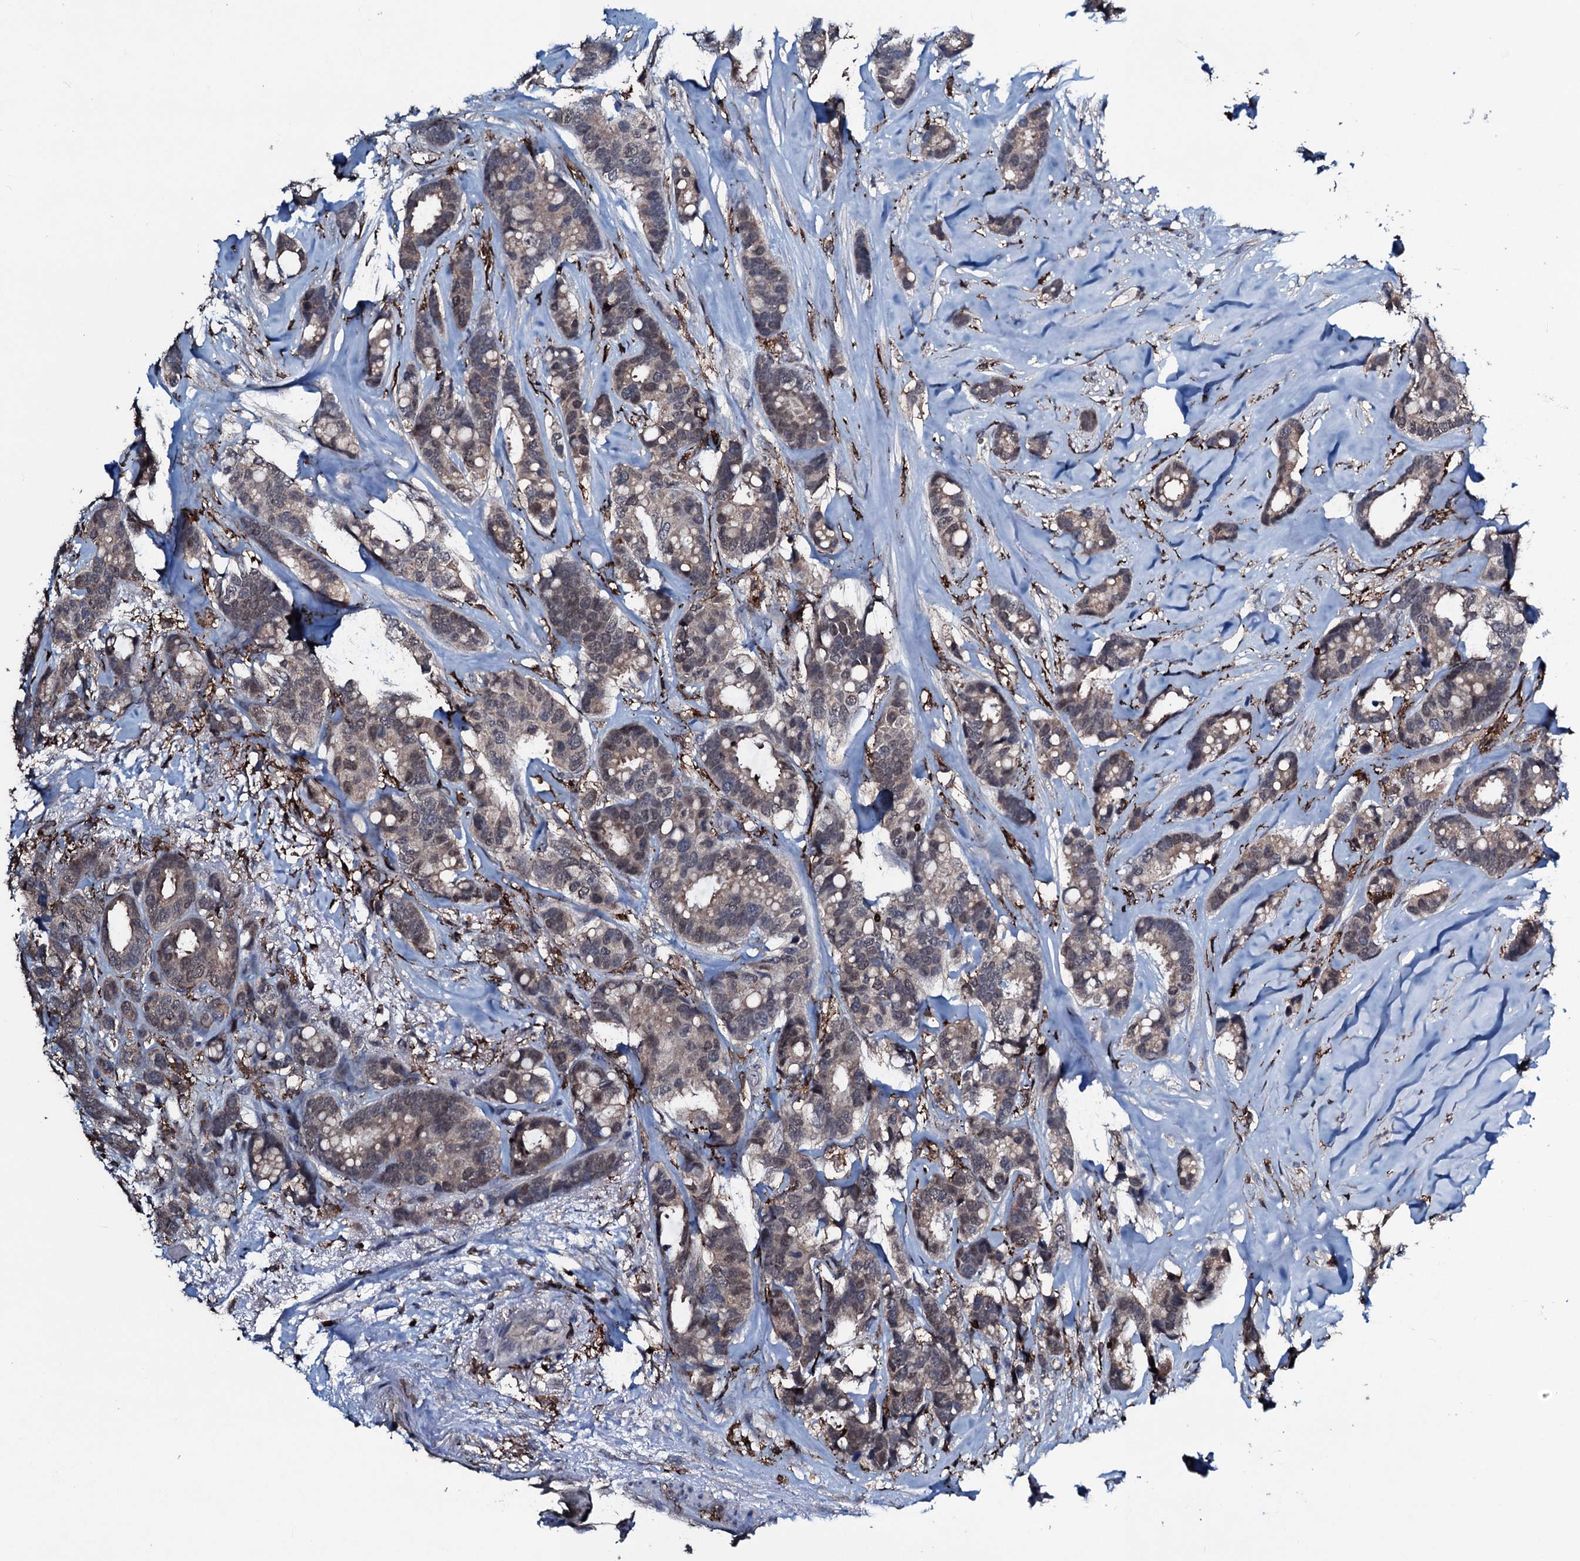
{"staining": {"intensity": "weak", "quantity": "25%-75%", "location": "cytoplasmic/membranous,nuclear"}, "tissue": "breast cancer", "cell_type": "Tumor cells", "image_type": "cancer", "snomed": [{"axis": "morphology", "description": "Duct carcinoma"}, {"axis": "topography", "description": "Breast"}], "caption": "Immunohistochemical staining of breast infiltrating ductal carcinoma exhibits low levels of weak cytoplasmic/membranous and nuclear protein positivity in approximately 25%-75% of tumor cells.", "gene": "OGFOD2", "patient": {"sex": "female", "age": 87}}